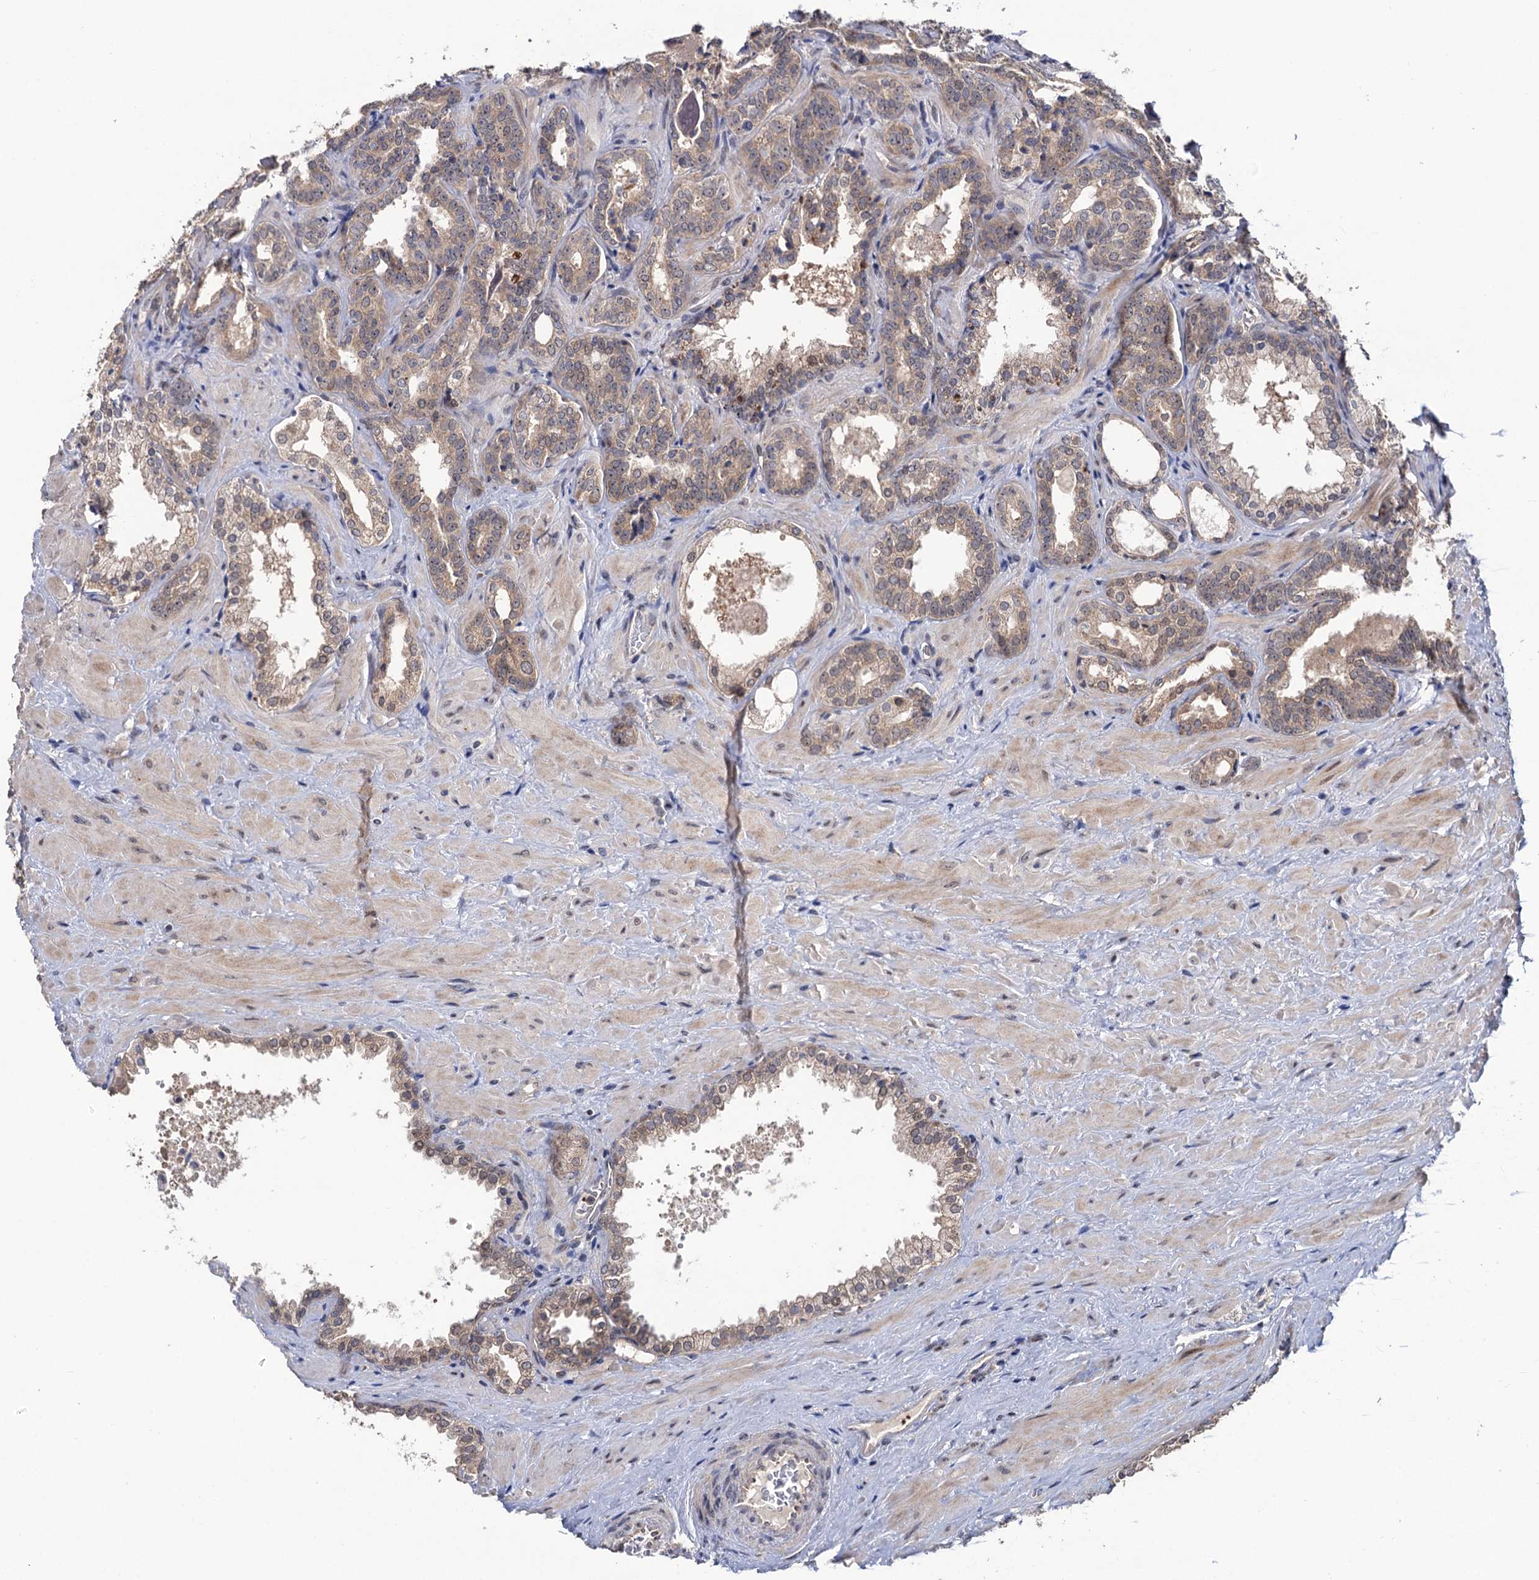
{"staining": {"intensity": "weak", "quantity": ">75%", "location": "cytoplasmic/membranous"}, "tissue": "prostate cancer", "cell_type": "Tumor cells", "image_type": "cancer", "snomed": [{"axis": "morphology", "description": "Adenocarcinoma, High grade"}, {"axis": "topography", "description": "Prostate"}], "caption": "Weak cytoplasmic/membranous positivity for a protein is seen in approximately >75% of tumor cells of adenocarcinoma (high-grade) (prostate) using IHC.", "gene": "LRRC63", "patient": {"sex": "male", "age": 64}}